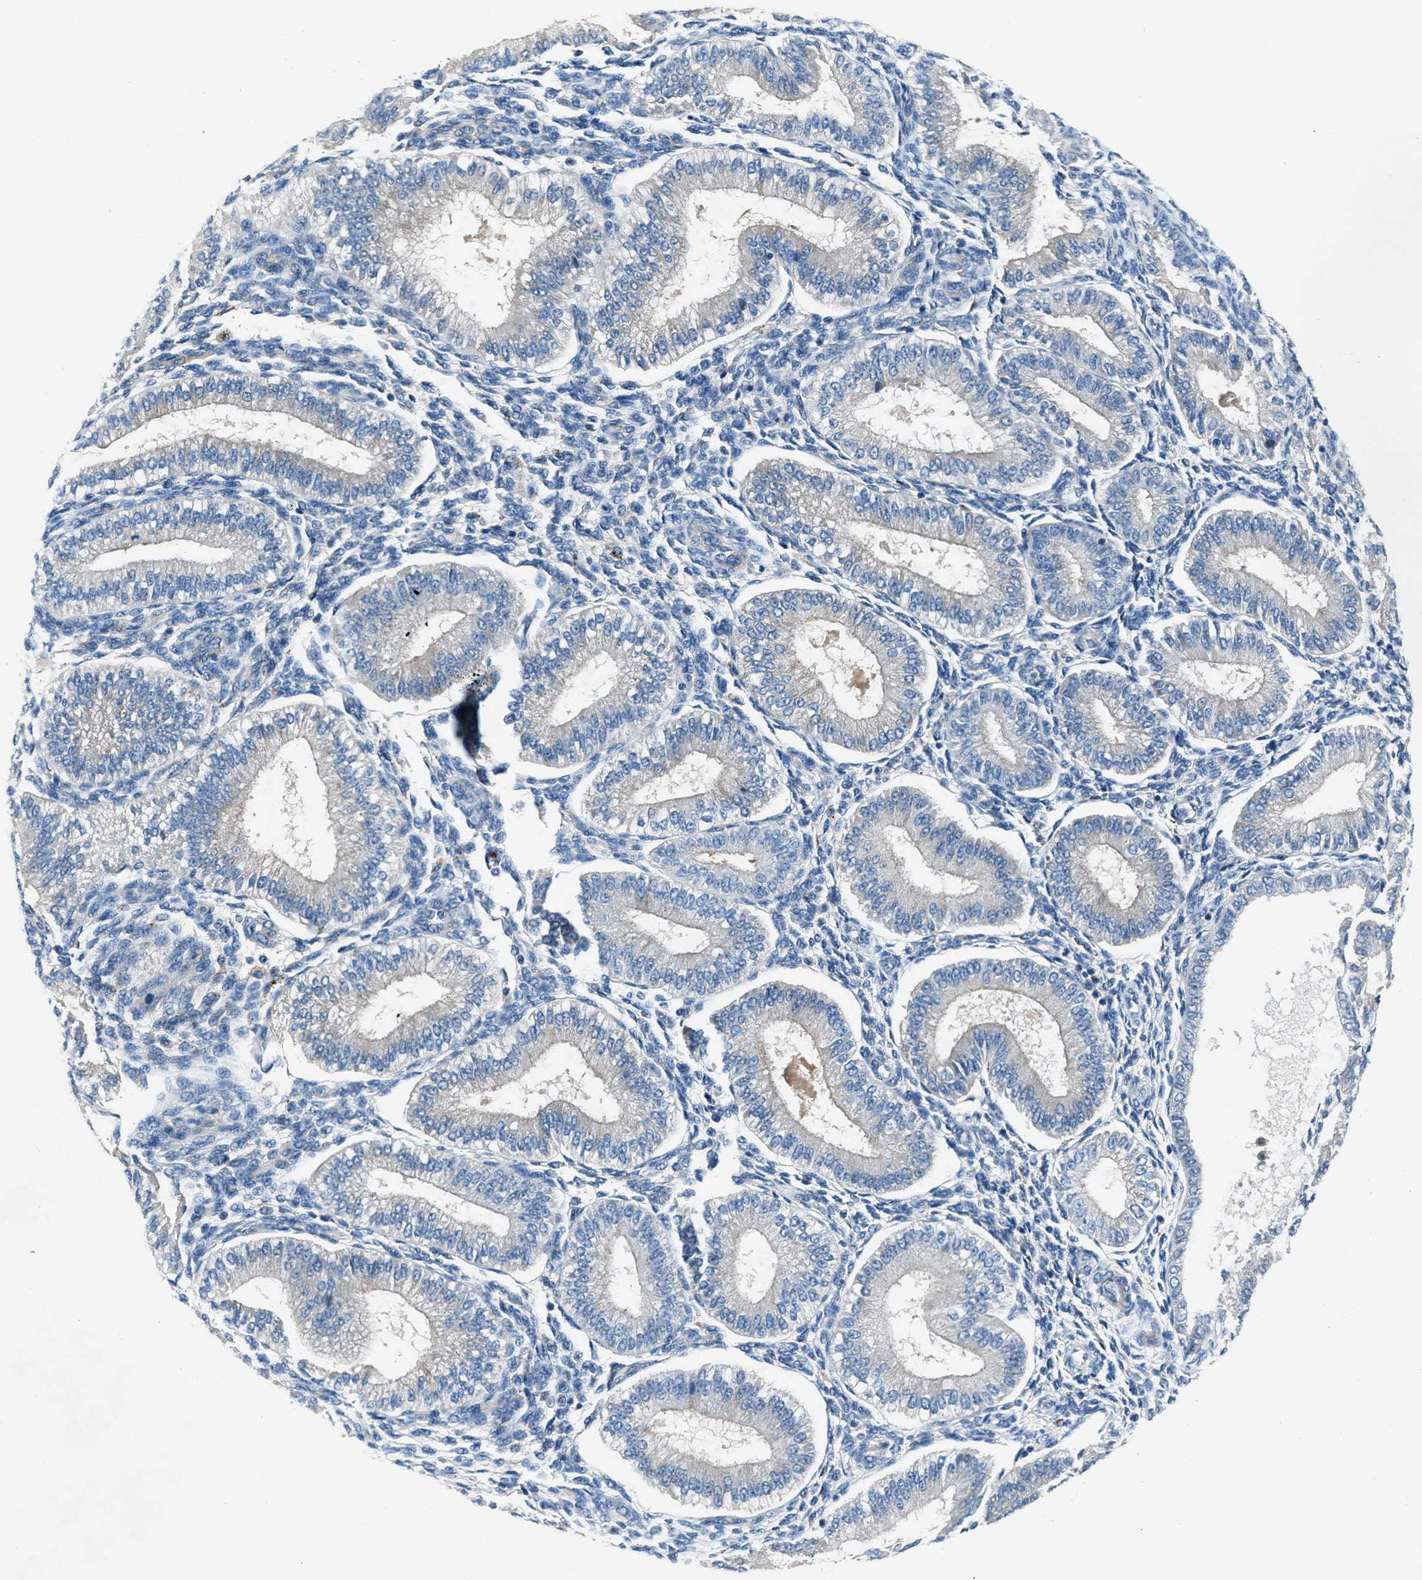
{"staining": {"intensity": "negative", "quantity": "none", "location": "none"}, "tissue": "endometrium", "cell_type": "Cells in endometrial stroma", "image_type": "normal", "snomed": [{"axis": "morphology", "description": "Normal tissue, NOS"}, {"axis": "topography", "description": "Endometrium"}], "caption": "There is no significant positivity in cells in endometrial stroma of endometrium. (DAB (3,3'-diaminobenzidine) IHC with hematoxylin counter stain).", "gene": "SLC38A6", "patient": {"sex": "female", "age": 39}}